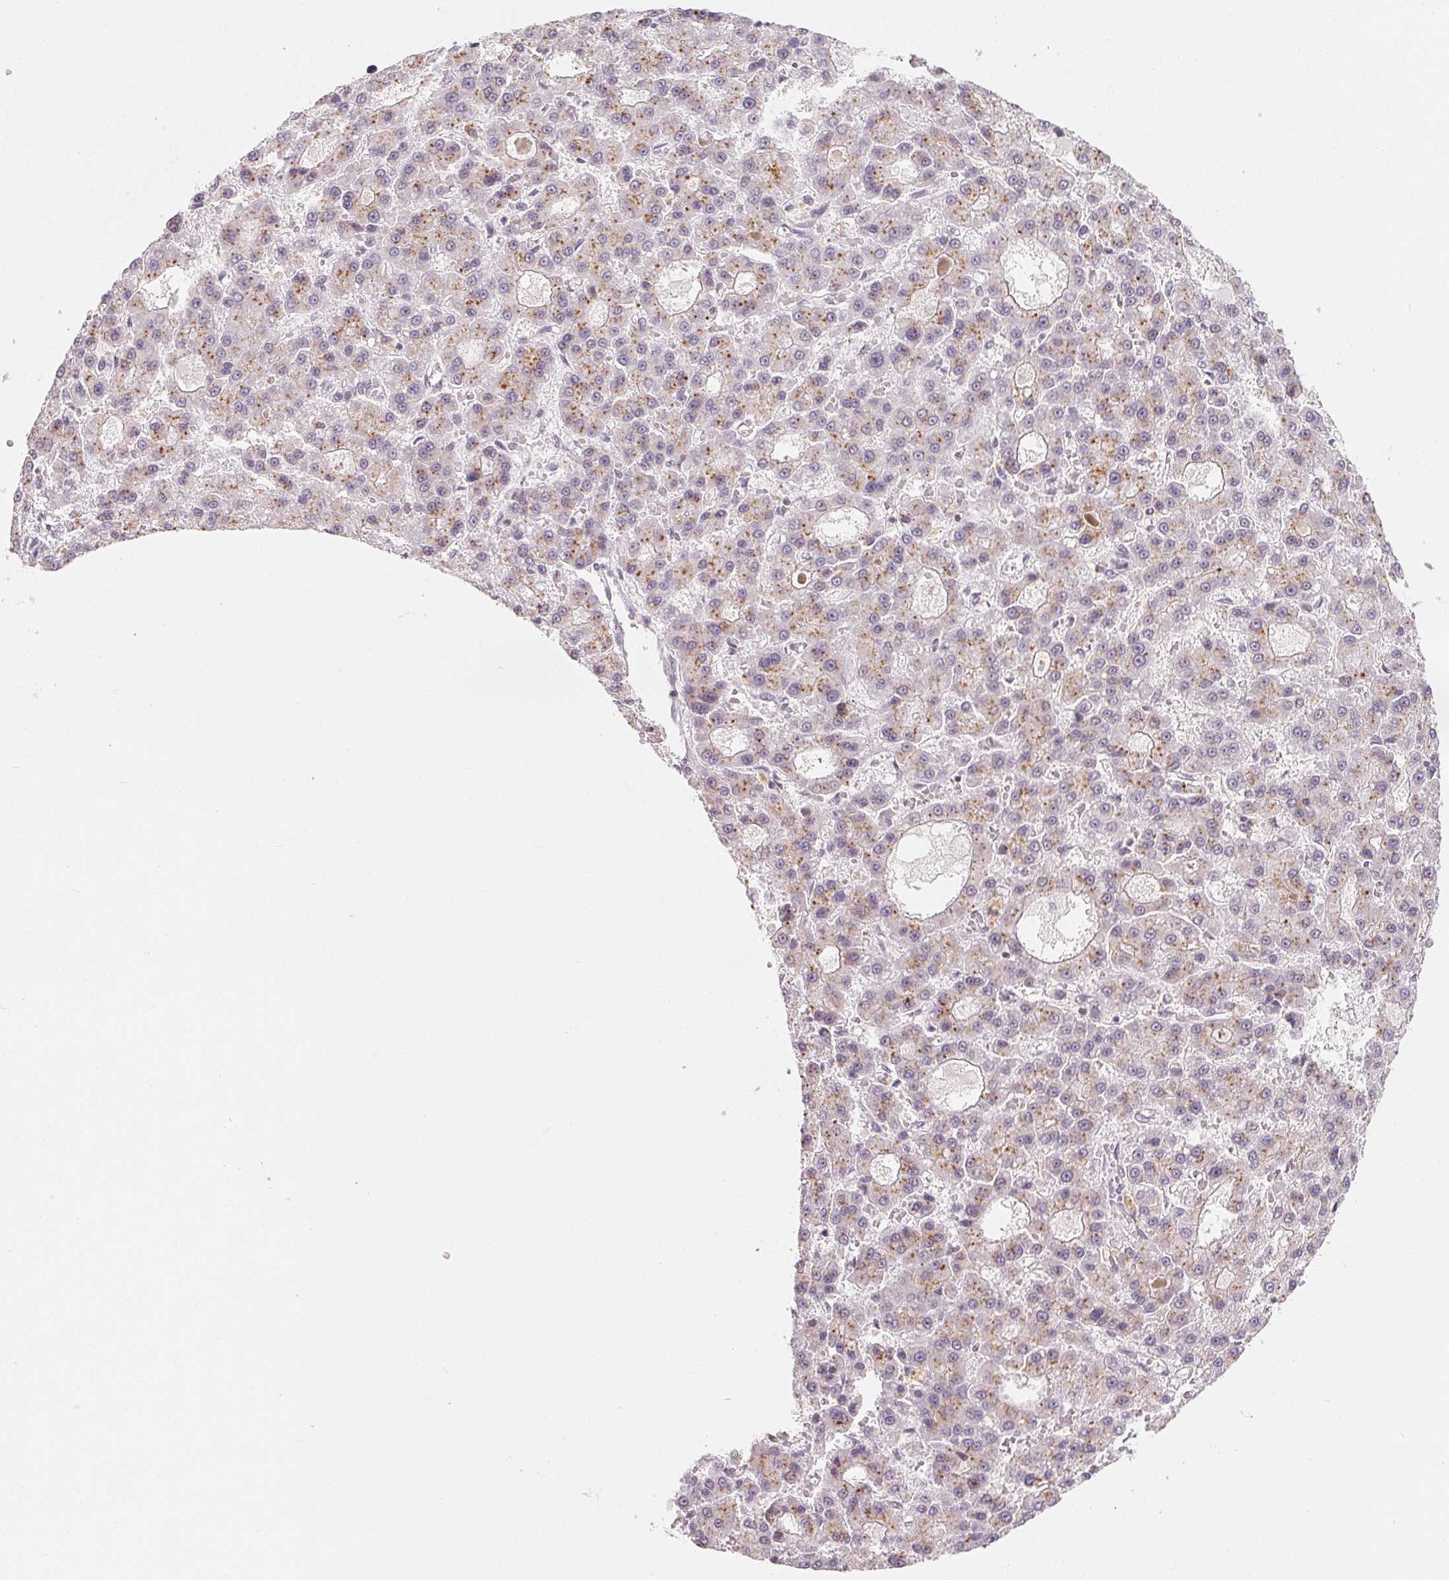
{"staining": {"intensity": "weak", "quantity": ">75%", "location": "cytoplasmic/membranous"}, "tissue": "liver cancer", "cell_type": "Tumor cells", "image_type": "cancer", "snomed": [{"axis": "morphology", "description": "Carcinoma, Hepatocellular, NOS"}, {"axis": "topography", "description": "Liver"}], "caption": "This is a histology image of IHC staining of liver hepatocellular carcinoma, which shows weak staining in the cytoplasmic/membranous of tumor cells.", "gene": "NXF3", "patient": {"sex": "male", "age": 70}}